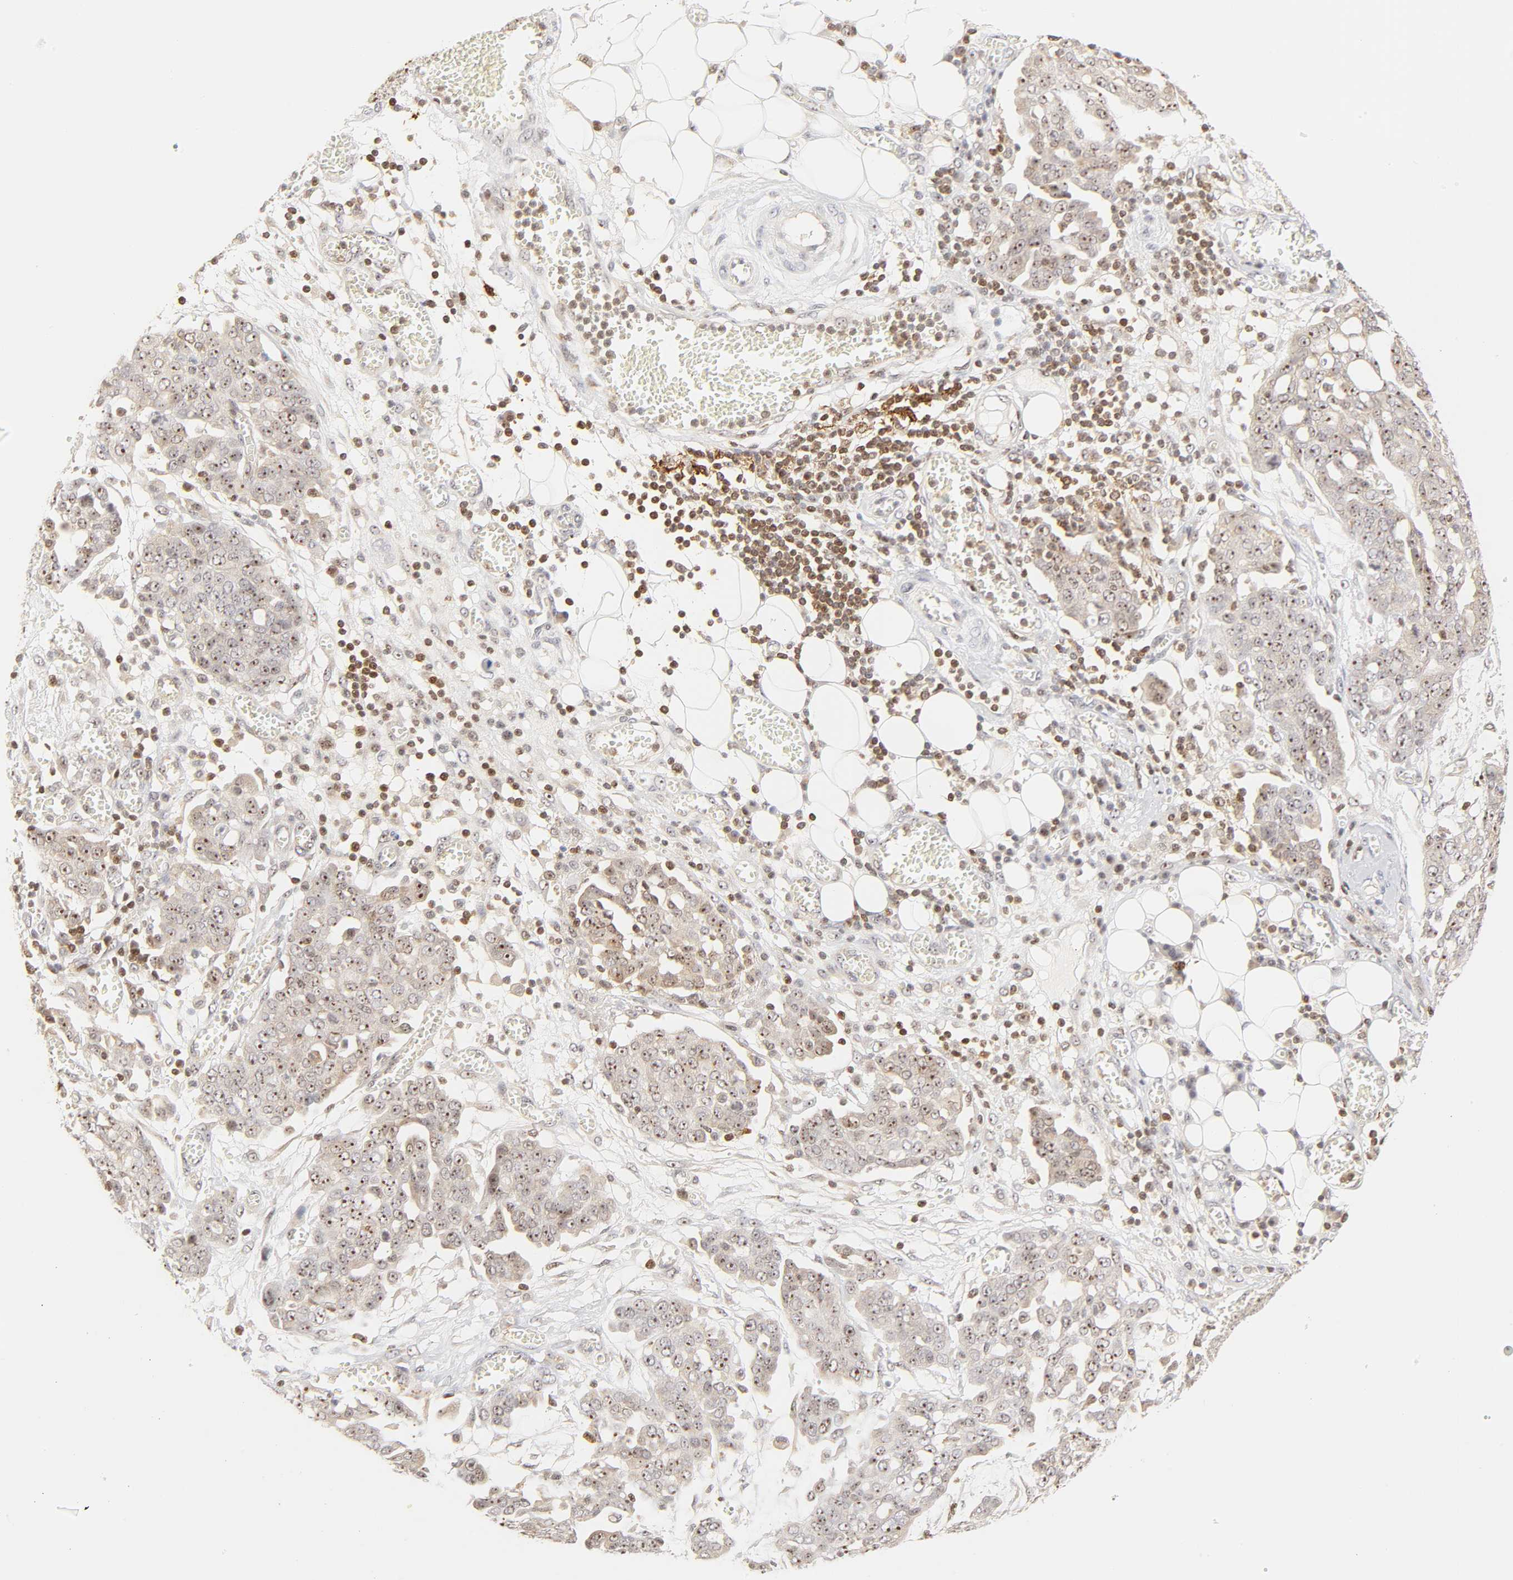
{"staining": {"intensity": "moderate", "quantity": "25%-75%", "location": "cytoplasmic/membranous,nuclear"}, "tissue": "ovarian cancer", "cell_type": "Tumor cells", "image_type": "cancer", "snomed": [{"axis": "morphology", "description": "Cystadenocarcinoma, serous, NOS"}, {"axis": "topography", "description": "Soft tissue"}, {"axis": "topography", "description": "Ovary"}], "caption": "A high-resolution photomicrograph shows immunohistochemistry staining of ovarian cancer (serous cystadenocarcinoma), which shows moderate cytoplasmic/membranous and nuclear staining in about 25%-75% of tumor cells.", "gene": "KIF2A", "patient": {"sex": "female", "age": 57}}